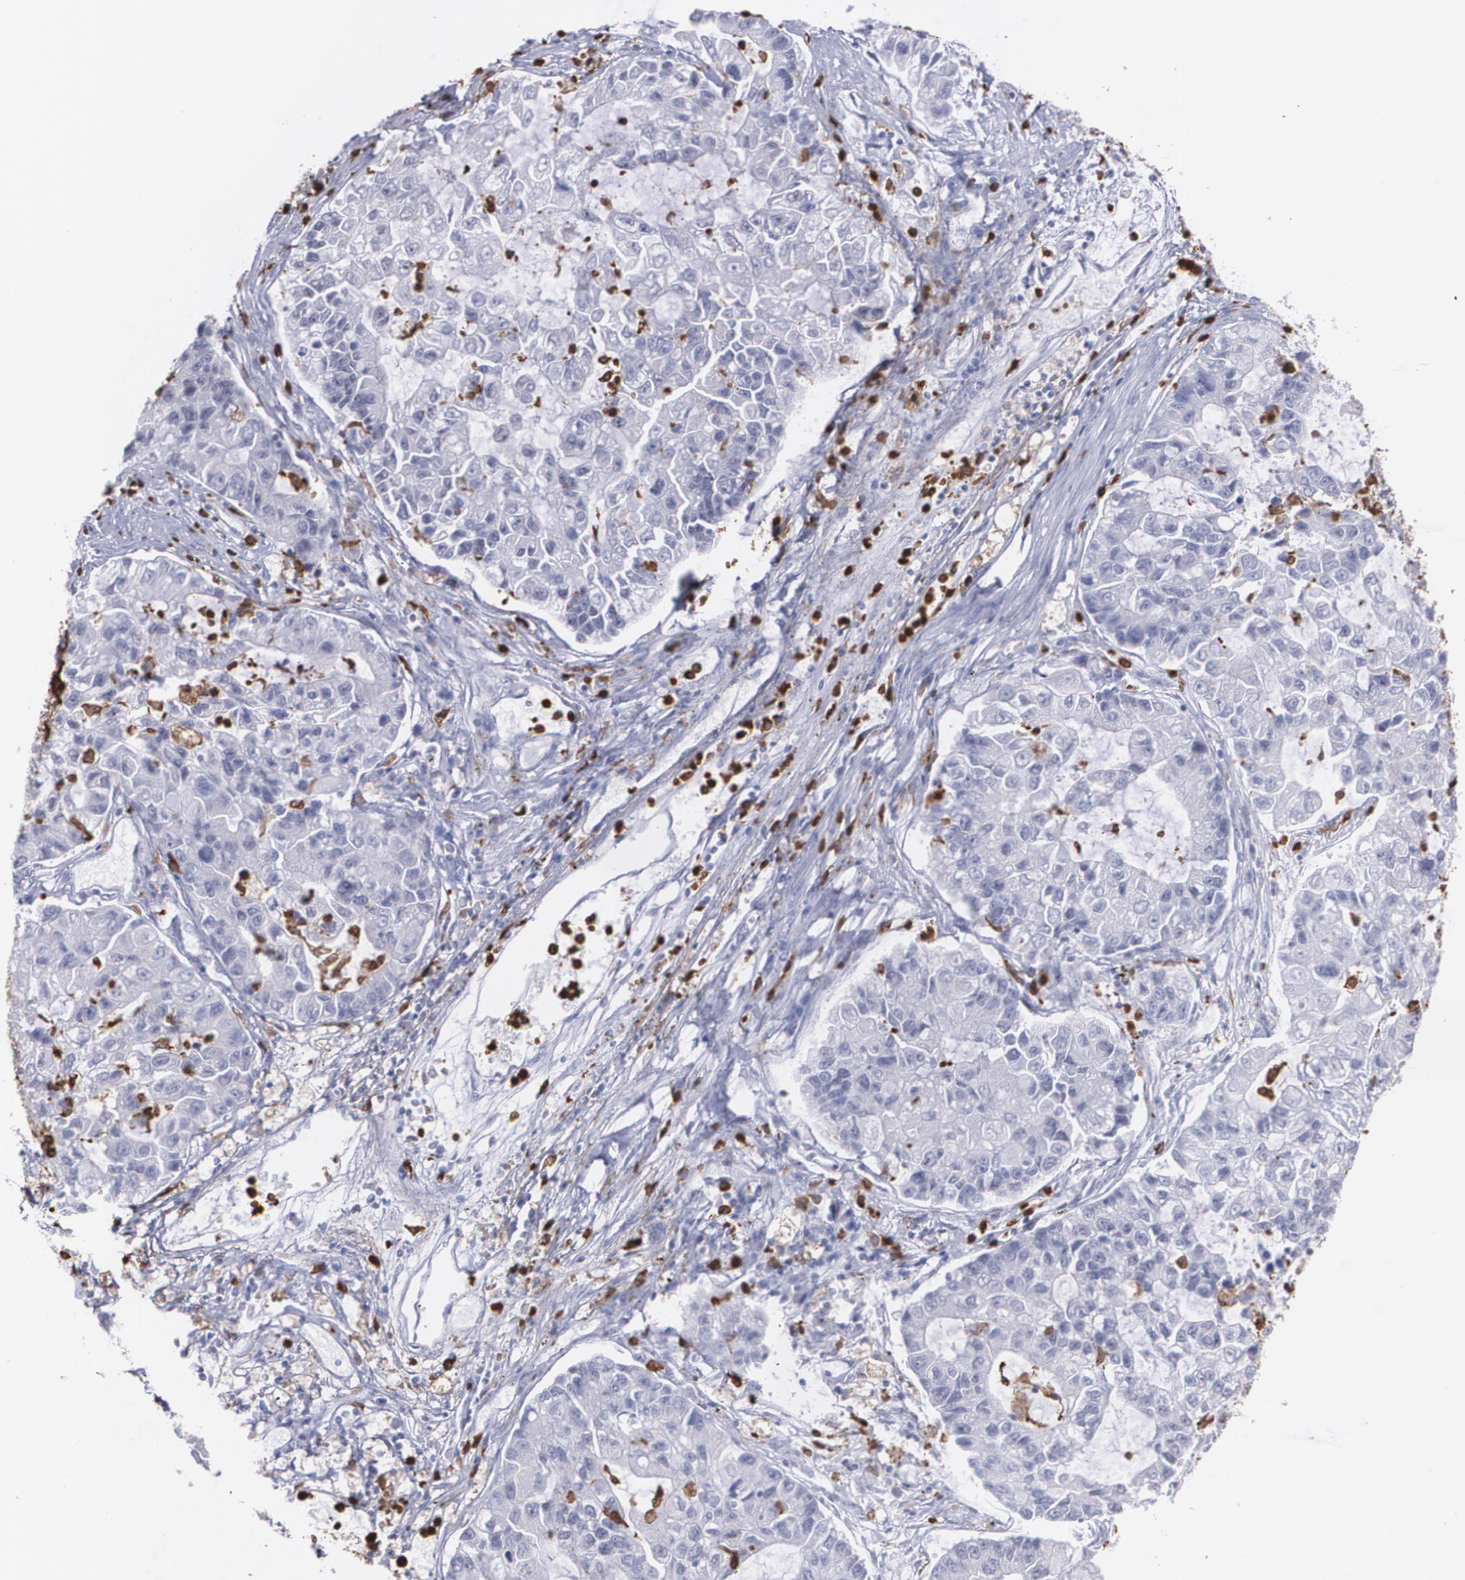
{"staining": {"intensity": "negative", "quantity": "none", "location": "none"}, "tissue": "lung cancer", "cell_type": "Tumor cells", "image_type": "cancer", "snomed": [{"axis": "morphology", "description": "Adenocarcinoma, NOS"}, {"axis": "topography", "description": "Lung"}], "caption": "High power microscopy micrograph of an IHC histopathology image of lung cancer (adenocarcinoma), revealing no significant positivity in tumor cells. (IHC, brightfield microscopy, high magnification).", "gene": "NCF2", "patient": {"sex": "female", "age": 51}}